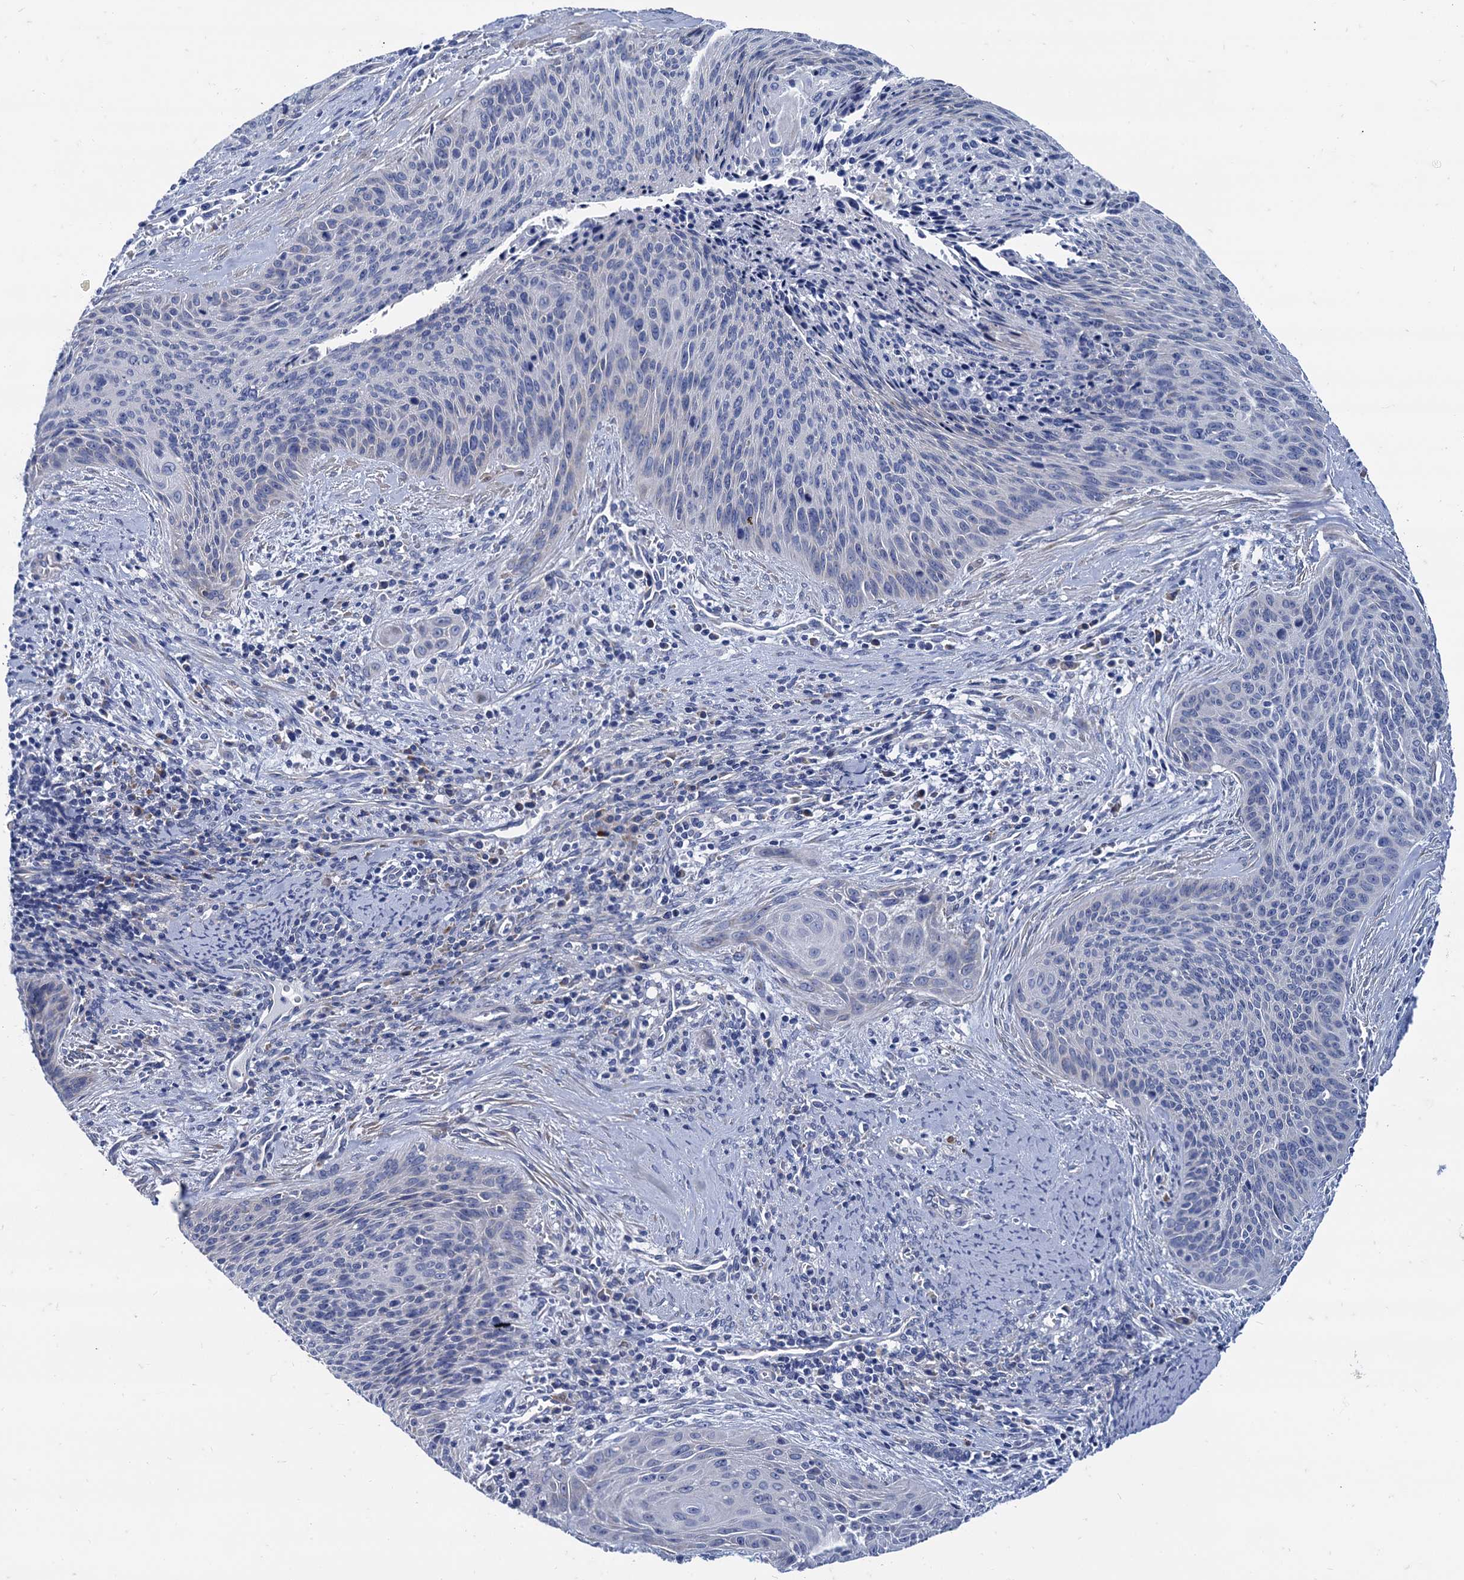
{"staining": {"intensity": "negative", "quantity": "none", "location": "none"}, "tissue": "cervical cancer", "cell_type": "Tumor cells", "image_type": "cancer", "snomed": [{"axis": "morphology", "description": "Squamous cell carcinoma, NOS"}, {"axis": "topography", "description": "Cervix"}], "caption": "Histopathology image shows no significant protein expression in tumor cells of cervical squamous cell carcinoma.", "gene": "FOXR2", "patient": {"sex": "female", "age": 55}}